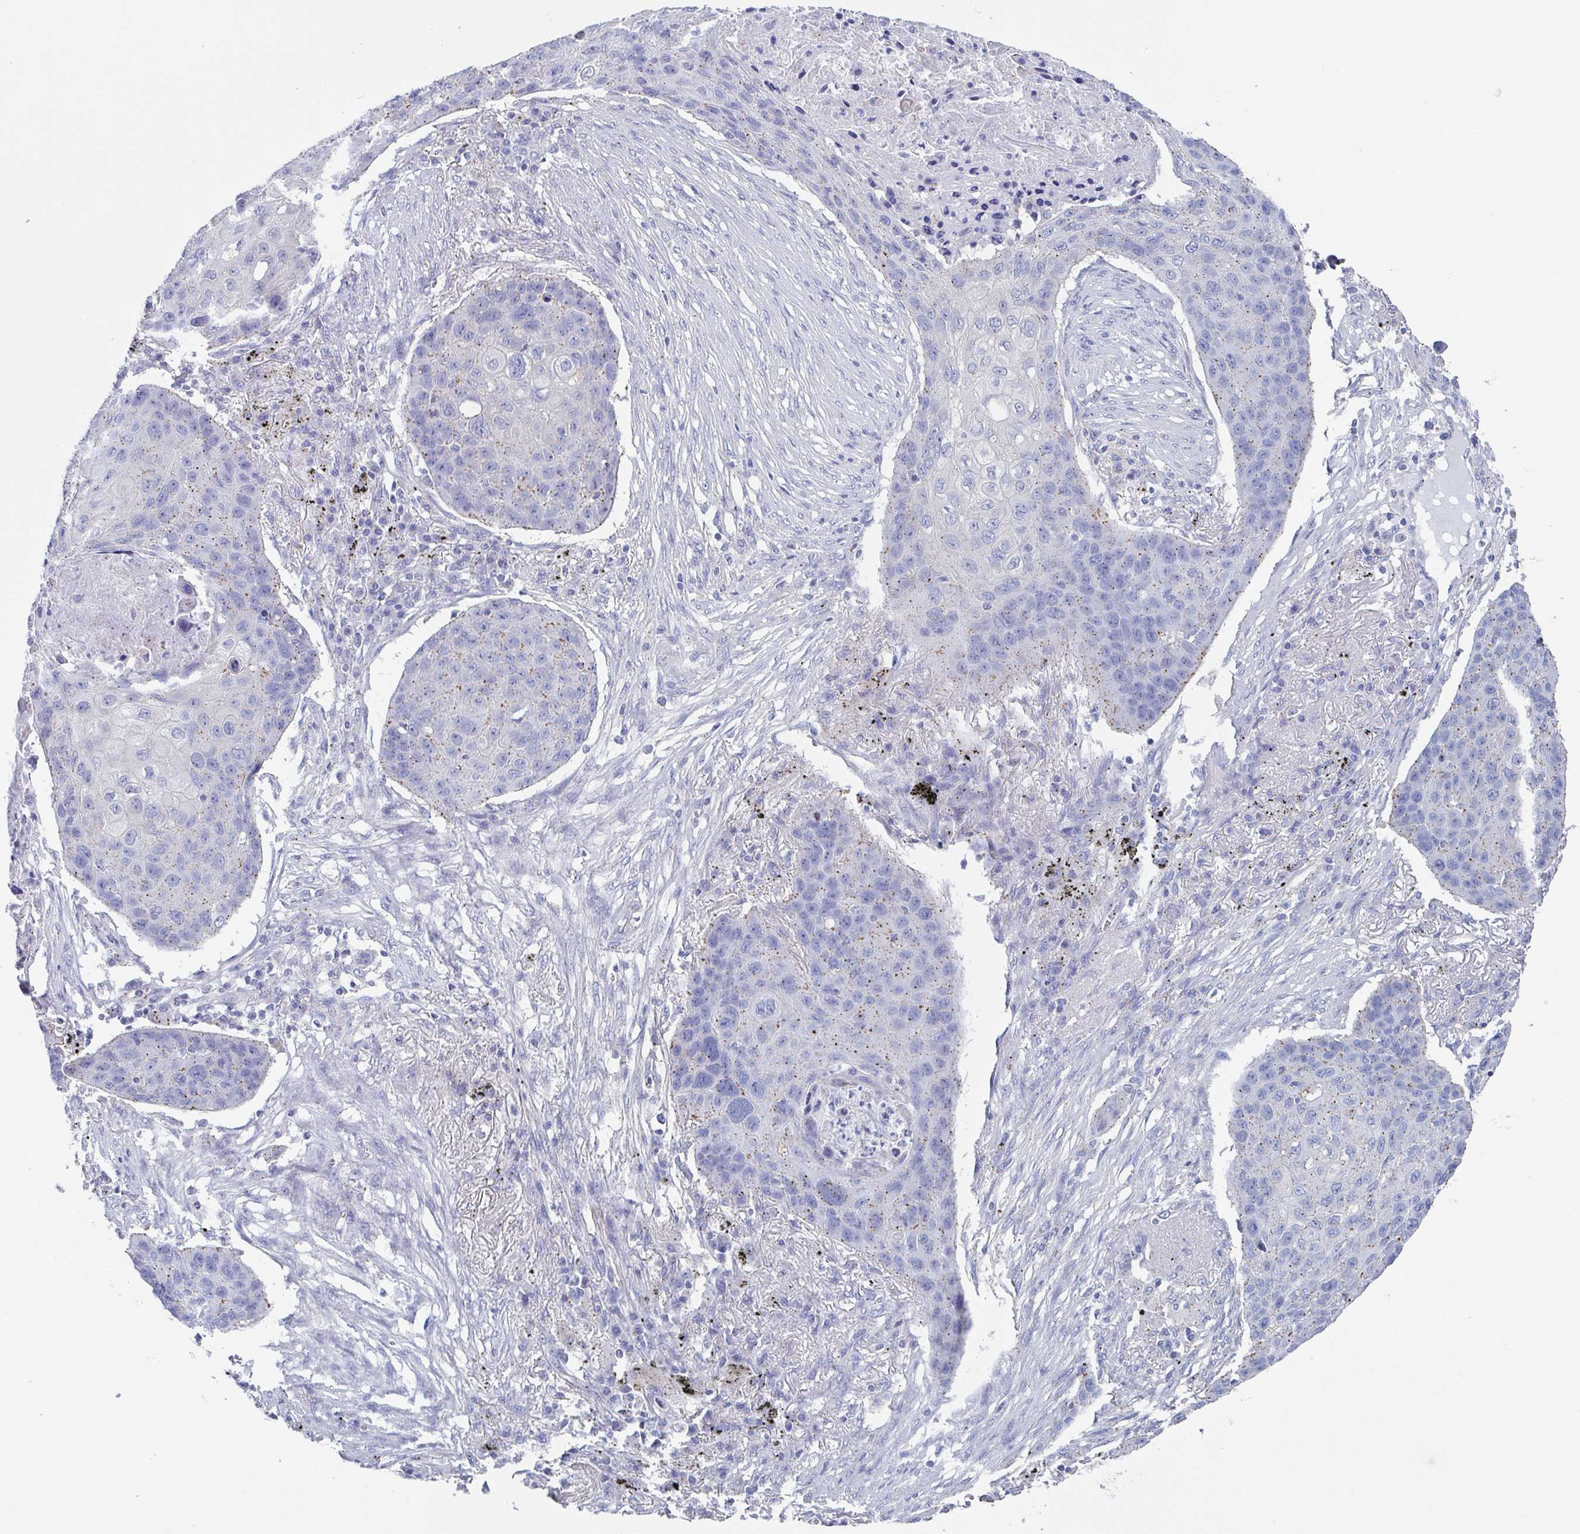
{"staining": {"intensity": "moderate", "quantity": "<25%", "location": "cytoplasmic/membranous"}, "tissue": "lung cancer", "cell_type": "Tumor cells", "image_type": "cancer", "snomed": [{"axis": "morphology", "description": "Squamous cell carcinoma, NOS"}, {"axis": "topography", "description": "Lung"}], "caption": "Lung cancer (squamous cell carcinoma) was stained to show a protein in brown. There is low levels of moderate cytoplasmic/membranous positivity in approximately <25% of tumor cells.", "gene": "CHMP5", "patient": {"sex": "female", "age": 63}}